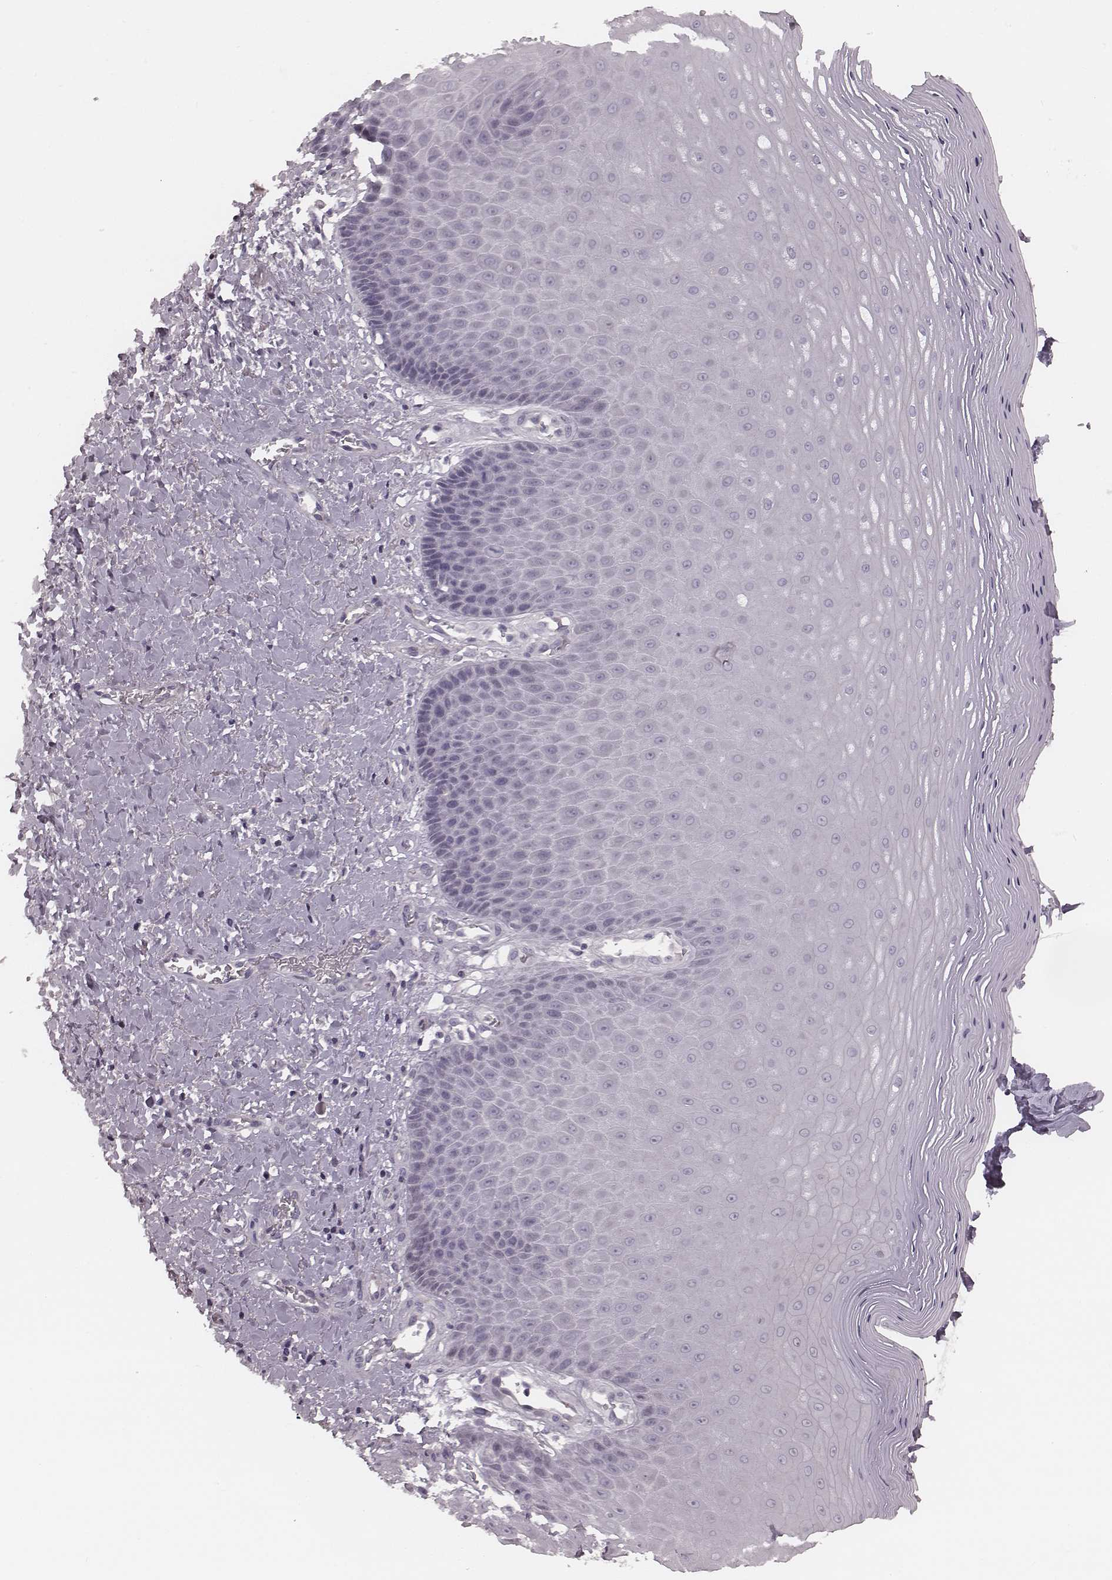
{"staining": {"intensity": "negative", "quantity": "none", "location": "none"}, "tissue": "vagina", "cell_type": "Squamous epithelial cells", "image_type": "normal", "snomed": [{"axis": "morphology", "description": "Normal tissue, NOS"}, {"axis": "topography", "description": "Vagina"}], "caption": "IHC photomicrograph of unremarkable human vagina stained for a protein (brown), which reveals no positivity in squamous epithelial cells. The staining was performed using DAB (3,3'-diaminobenzidine) to visualize the protein expression in brown, while the nuclei were stained in blue with hematoxylin (Magnification: 20x).", "gene": "S100Z", "patient": {"sex": "female", "age": 83}}